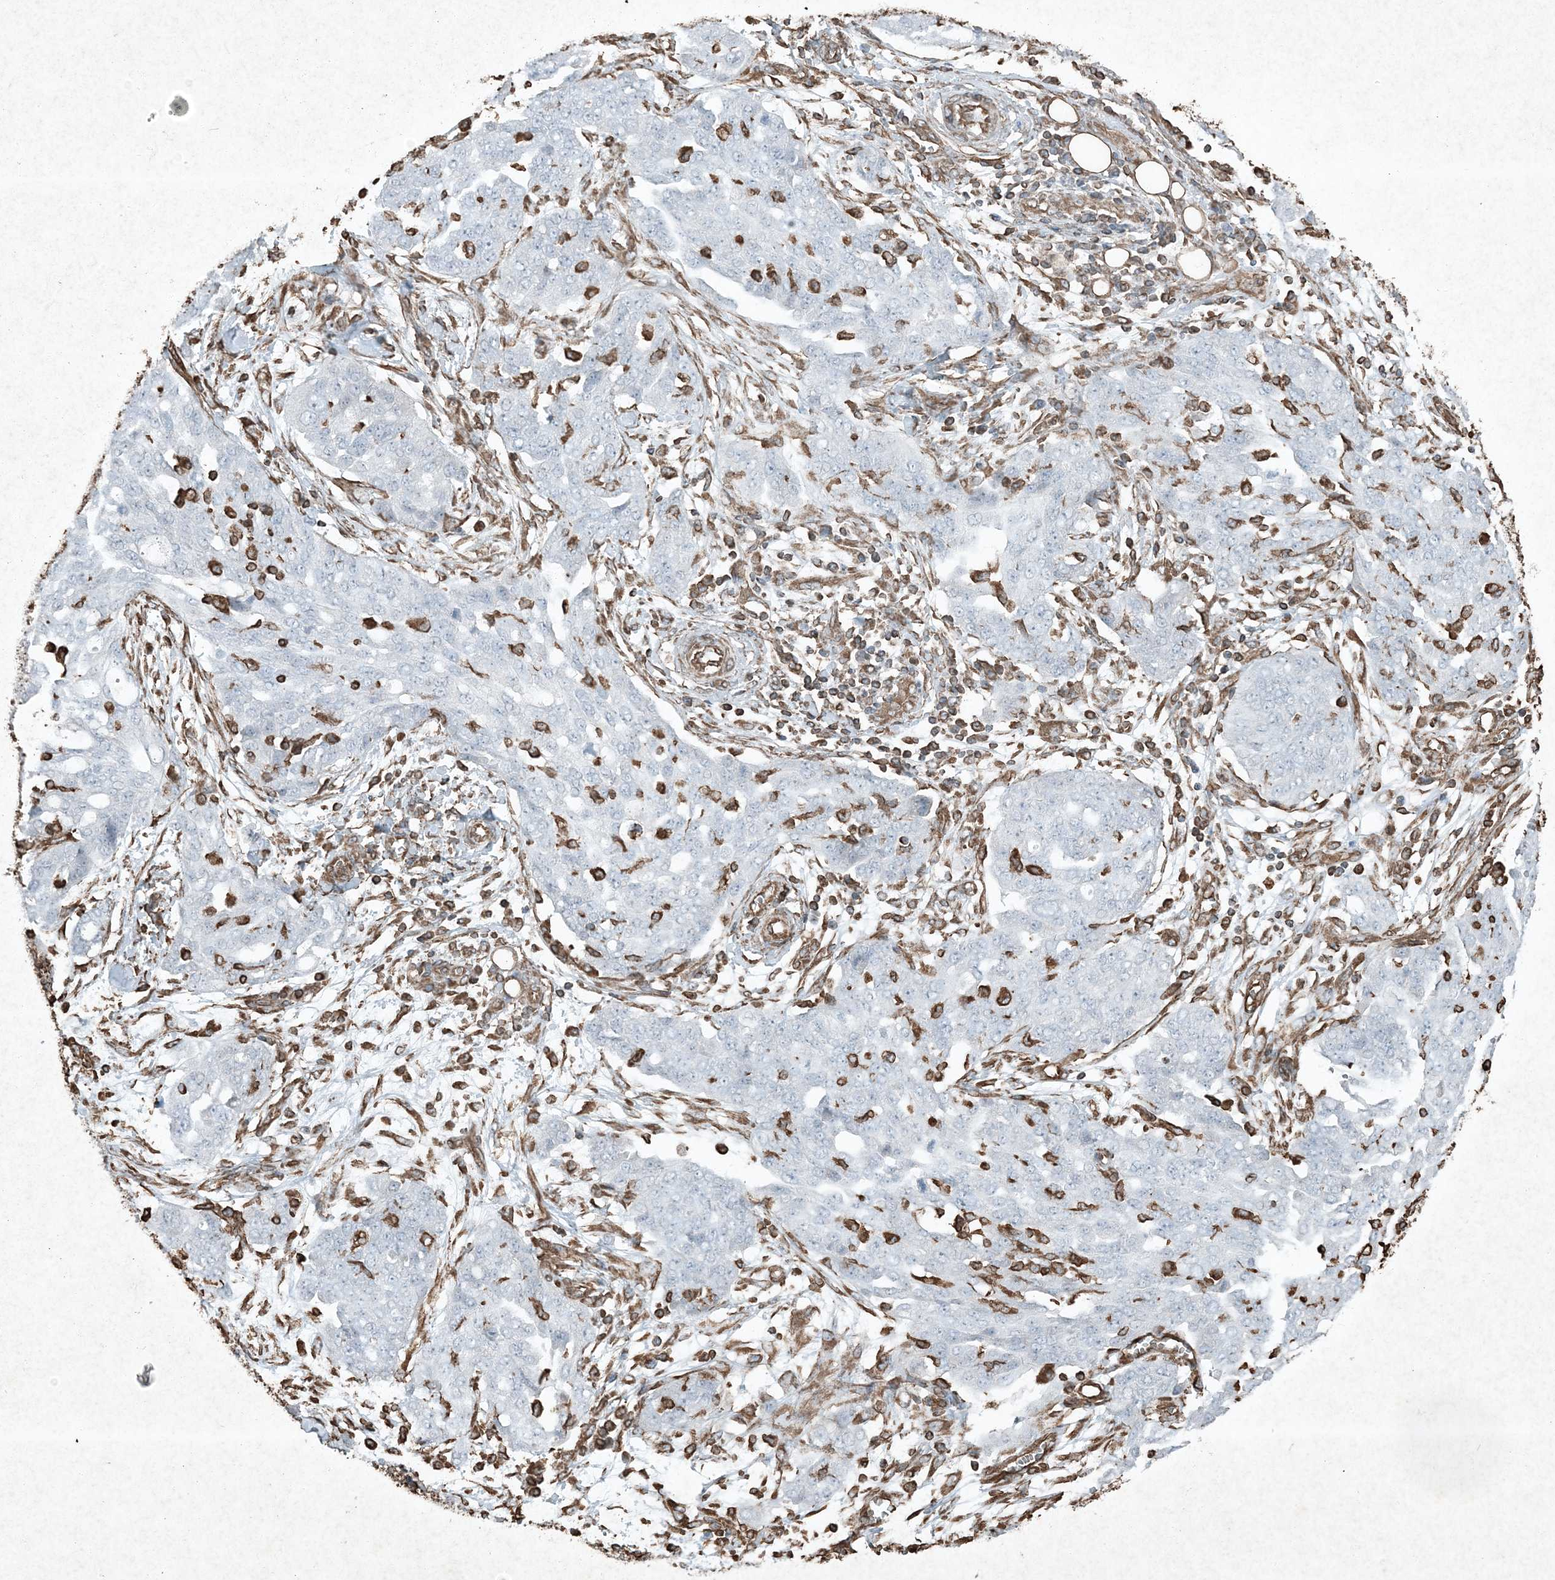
{"staining": {"intensity": "negative", "quantity": "none", "location": "none"}, "tissue": "ovarian cancer", "cell_type": "Tumor cells", "image_type": "cancer", "snomed": [{"axis": "morphology", "description": "Cystadenocarcinoma, serous, NOS"}, {"axis": "topography", "description": "Soft tissue"}, {"axis": "topography", "description": "Ovary"}], "caption": "A high-resolution micrograph shows immunohistochemistry (IHC) staining of ovarian serous cystadenocarcinoma, which displays no significant expression in tumor cells.", "gene": "RYK", "patient": {"sex": "female", "age": 57}}